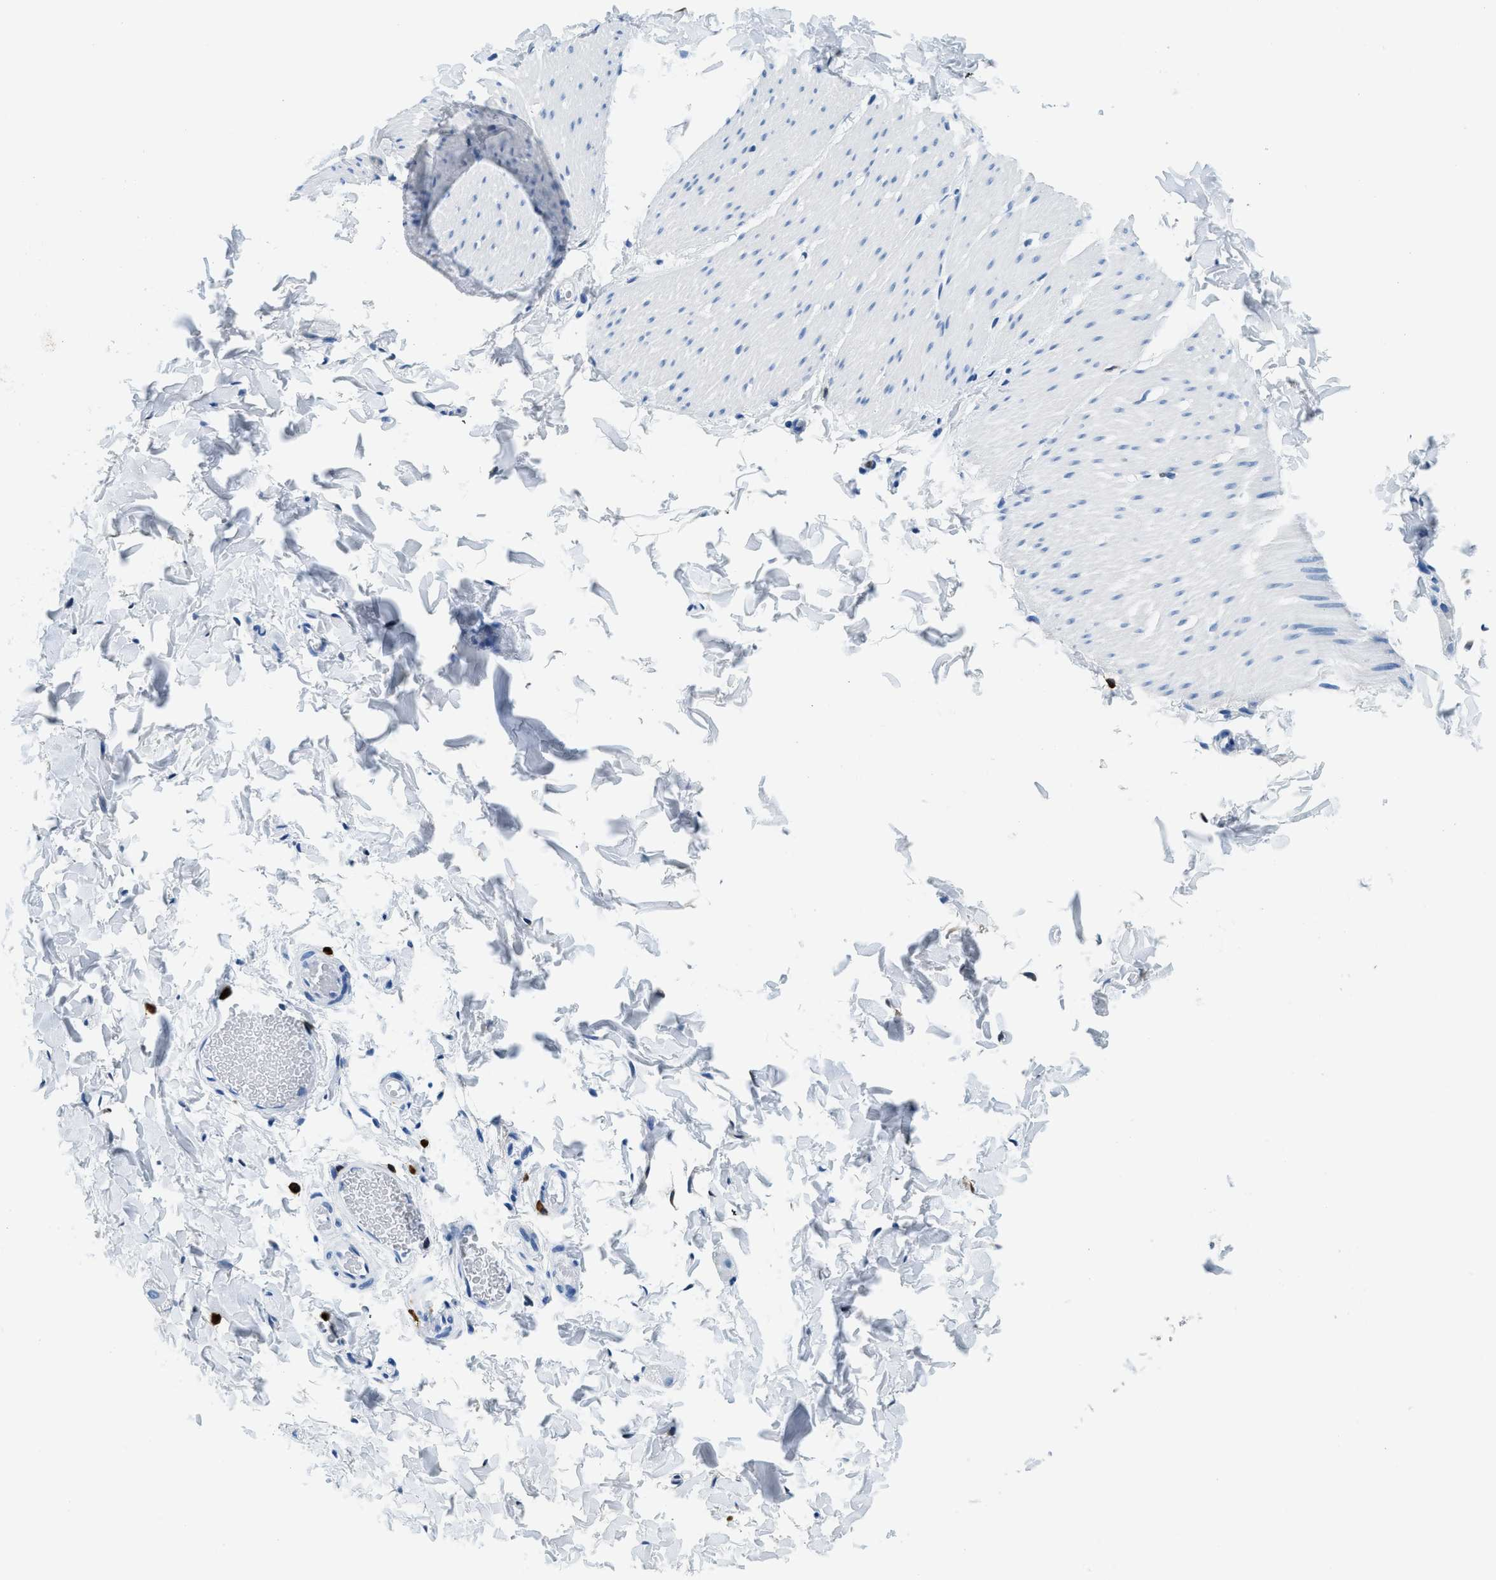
{"staining": {"intensity": "negative", "quantity": "none", "location": "none"}, "tissue": "smooth muscle", "cell_type": "Smooth muscle cells", "image_type": "normal", "snomed": [{"axis": "morphology", "description": "Normal tissue, NOS"}, {"axis": "topography", "description": "Smooth muscle"}, {"axis": "topography", "description": "Colon"}], "caption": "Immunohistochemistry (IHC) histopathology image of normal human smooth muscle stained for a protein (brown), which displays no staining in smooth muscle cells. Nuclei are stained in blue.", "gene": "CAPG", "patient": {"sex": "male", "age": 67}}